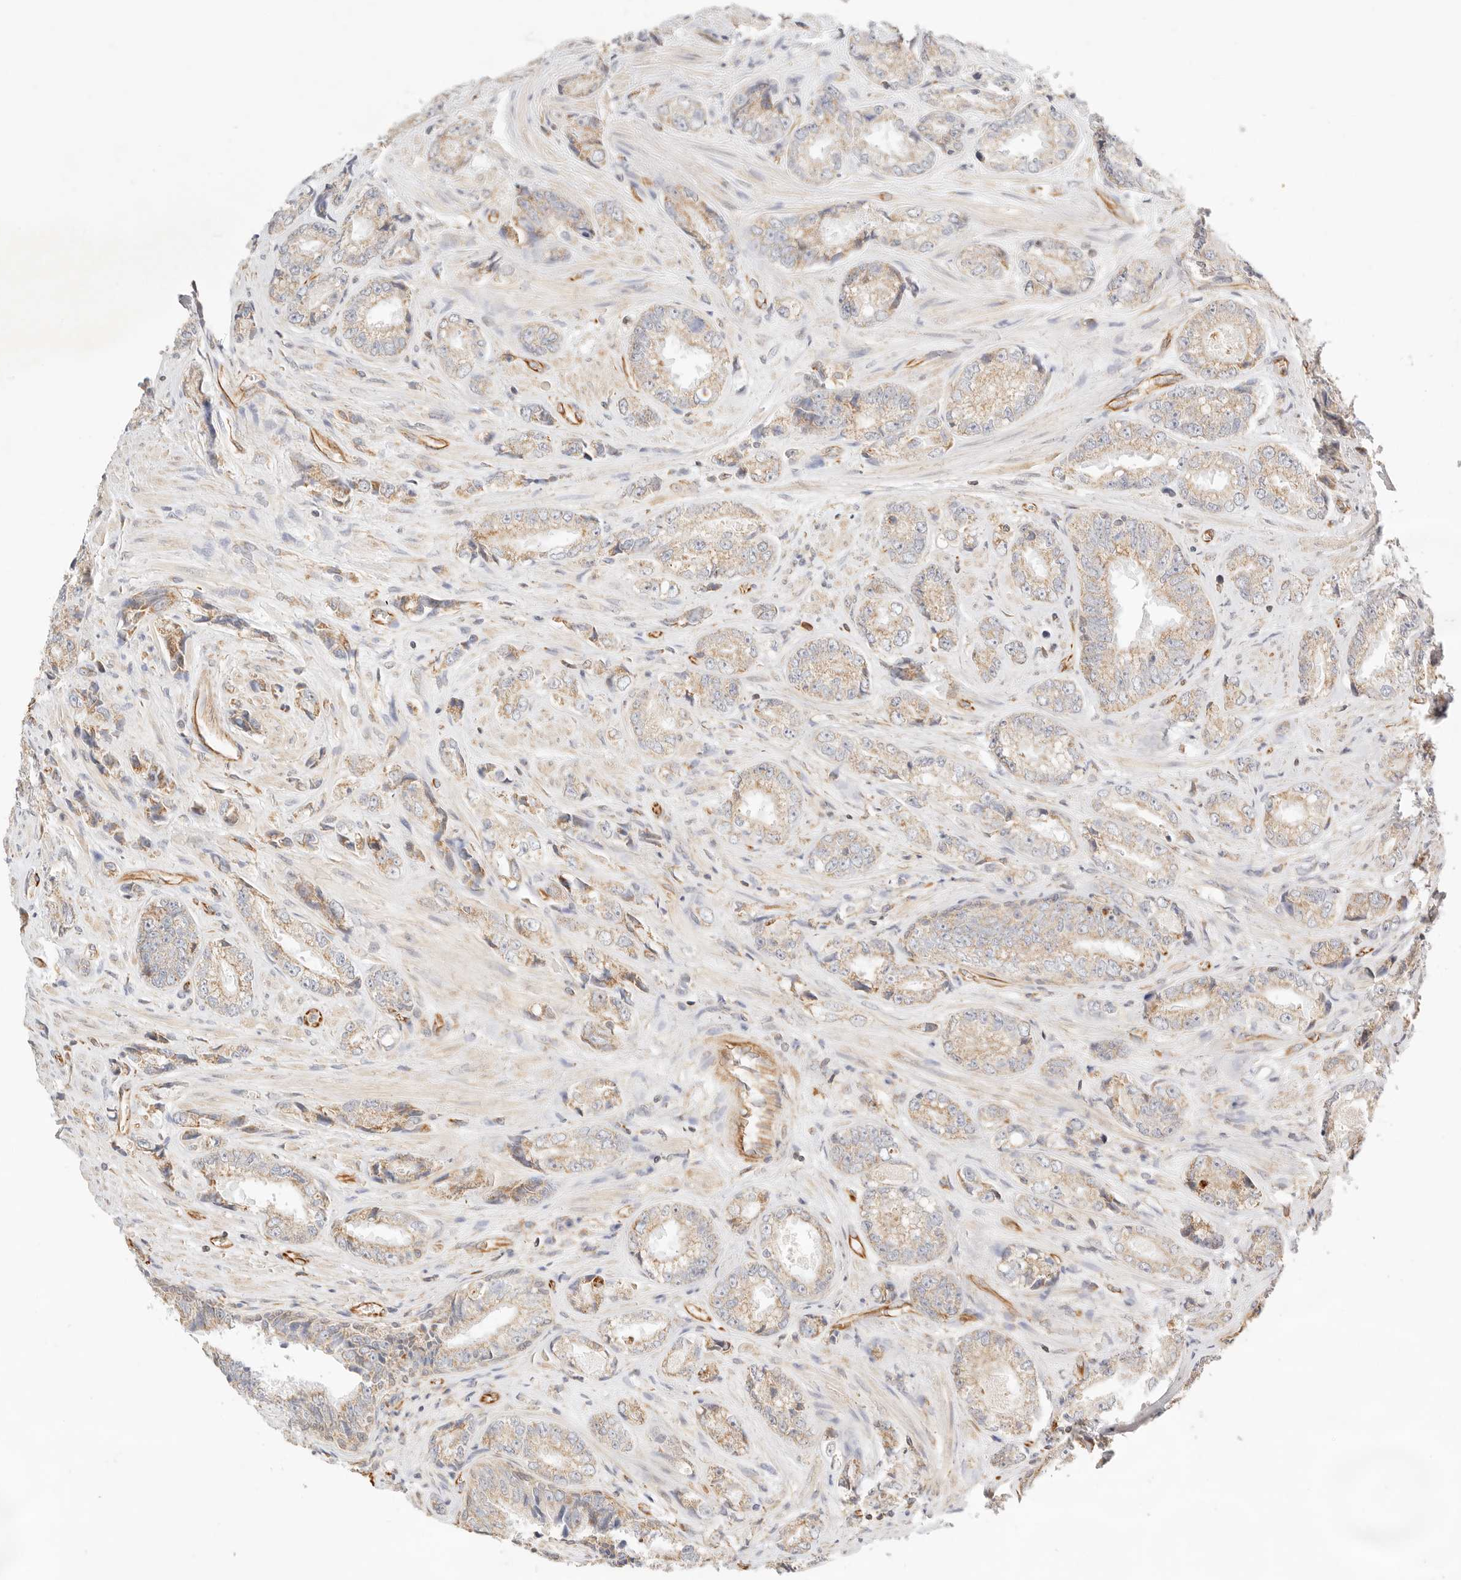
{"staining": {"intensity": "weak", "quantity": "25%-75%", "location": "cytoplasmic/membranous"}, "tissue": "prostate cancer", "cell_type": "Tumor cells", "image_type": "cancer", "snomed": [{"axis": "morphology", "description": "Adenocarcinoma, High grade"}, {"axis": "topography", "description": "Prostate"}], "caption": "Weak cytoplasmic/membranous expression for a protein is appreciated in approximately 25%-75% of tumor cells of adenocarcinoma (high-grade) (prostate) using IHC.", "gene": "ZC3H11A", "patient": {"sex": "male", "age": 61}}